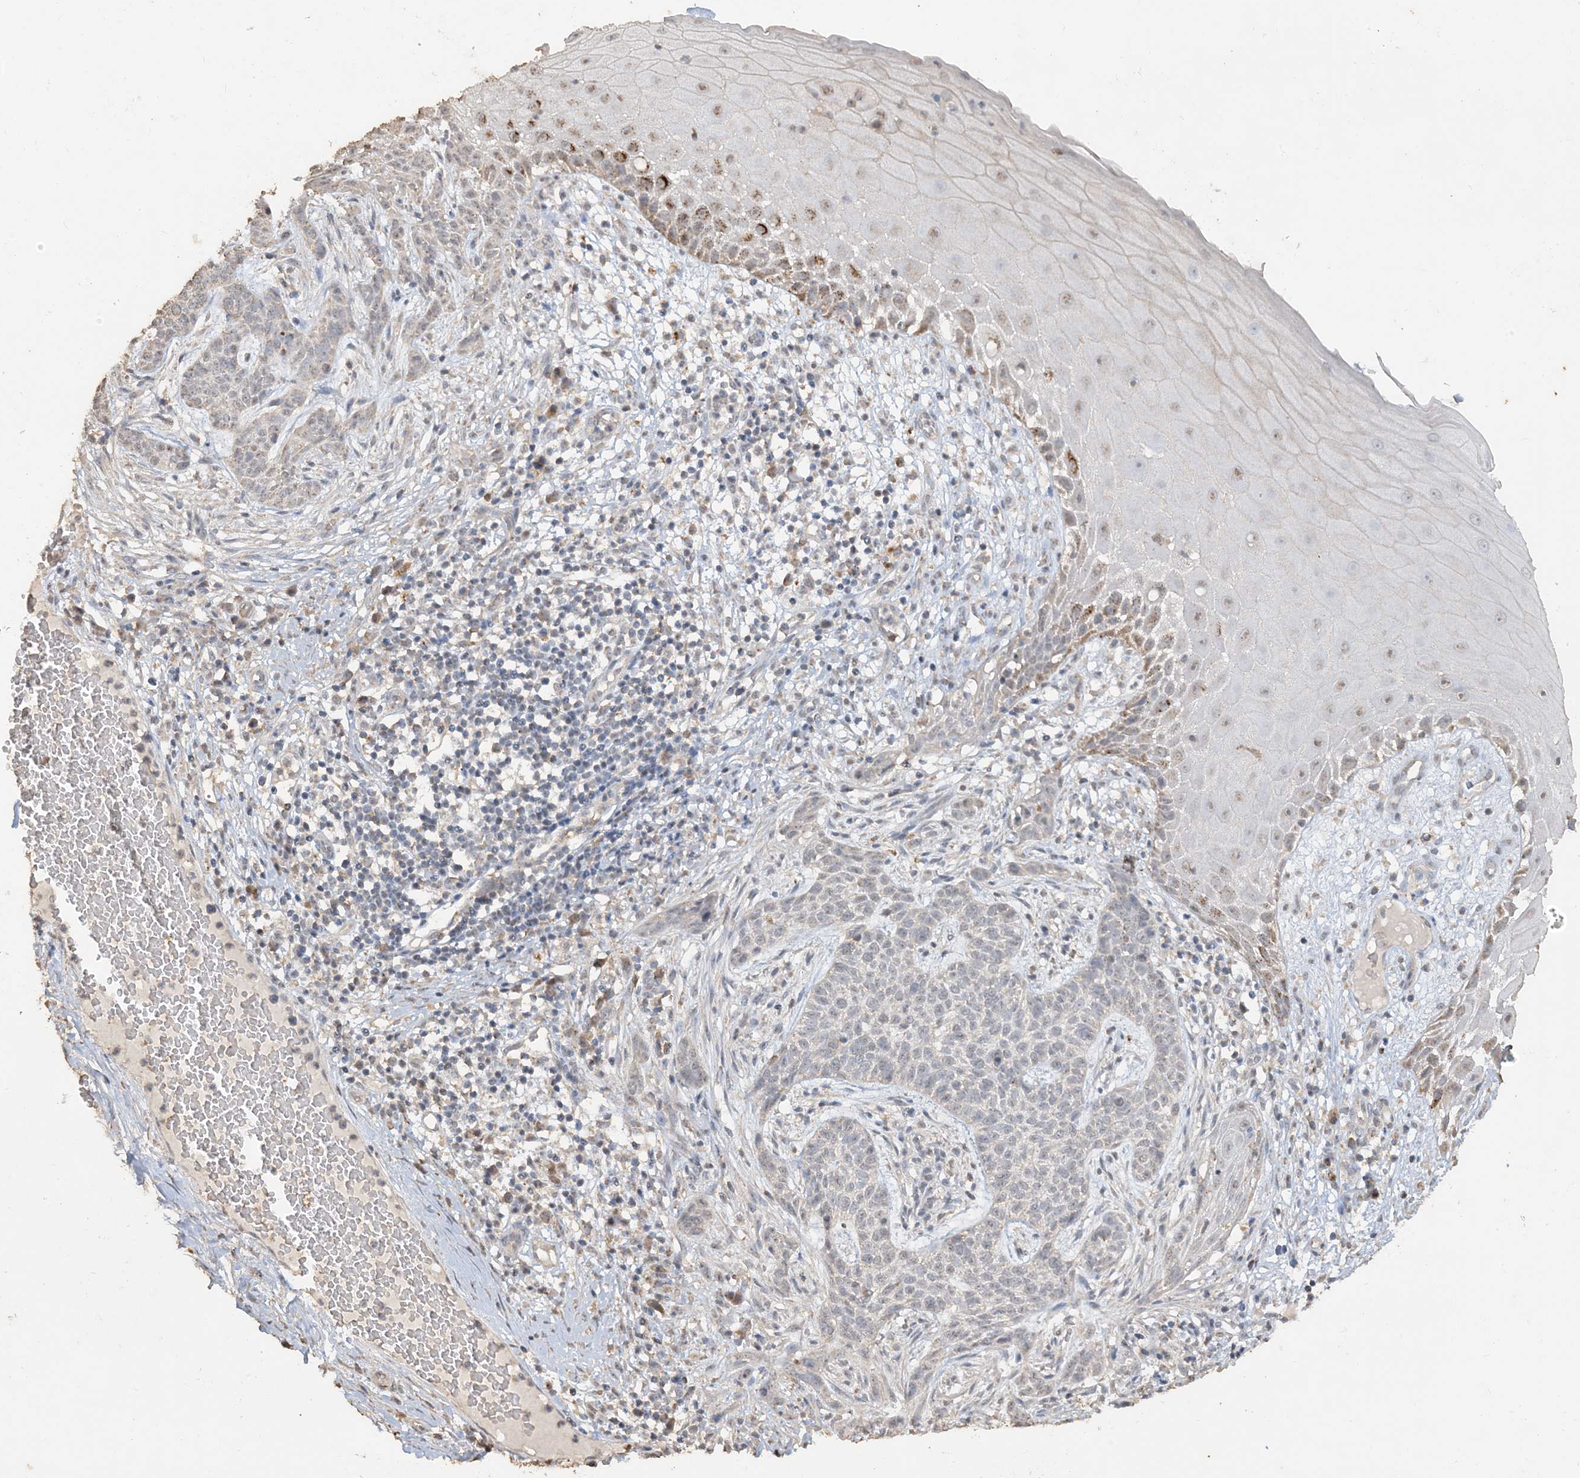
{"staining": {"intensity": "weak", "quantity": "<25%", "location": "cytoplasmic/membranous"}, "tissue": "skin cancer", "cell_type": "Tumor cells", "image_type": "cancer", "snomed": [{"axis": "morphology", "description": "Normal tissue, NOS"}, {"axis": "morphology", "description": "Basal cell carcinoma"}, {"axis": "topography", "description": "Skin"}], "caption": "Tumor cells show no significant positivity in basal cell carcinoma (skin). (Immunohistochemistry (ihc), brightfield microscopy, high magnification).", "gene": "SFMBT2", "patient": {"sex": "male", "age": 64}}